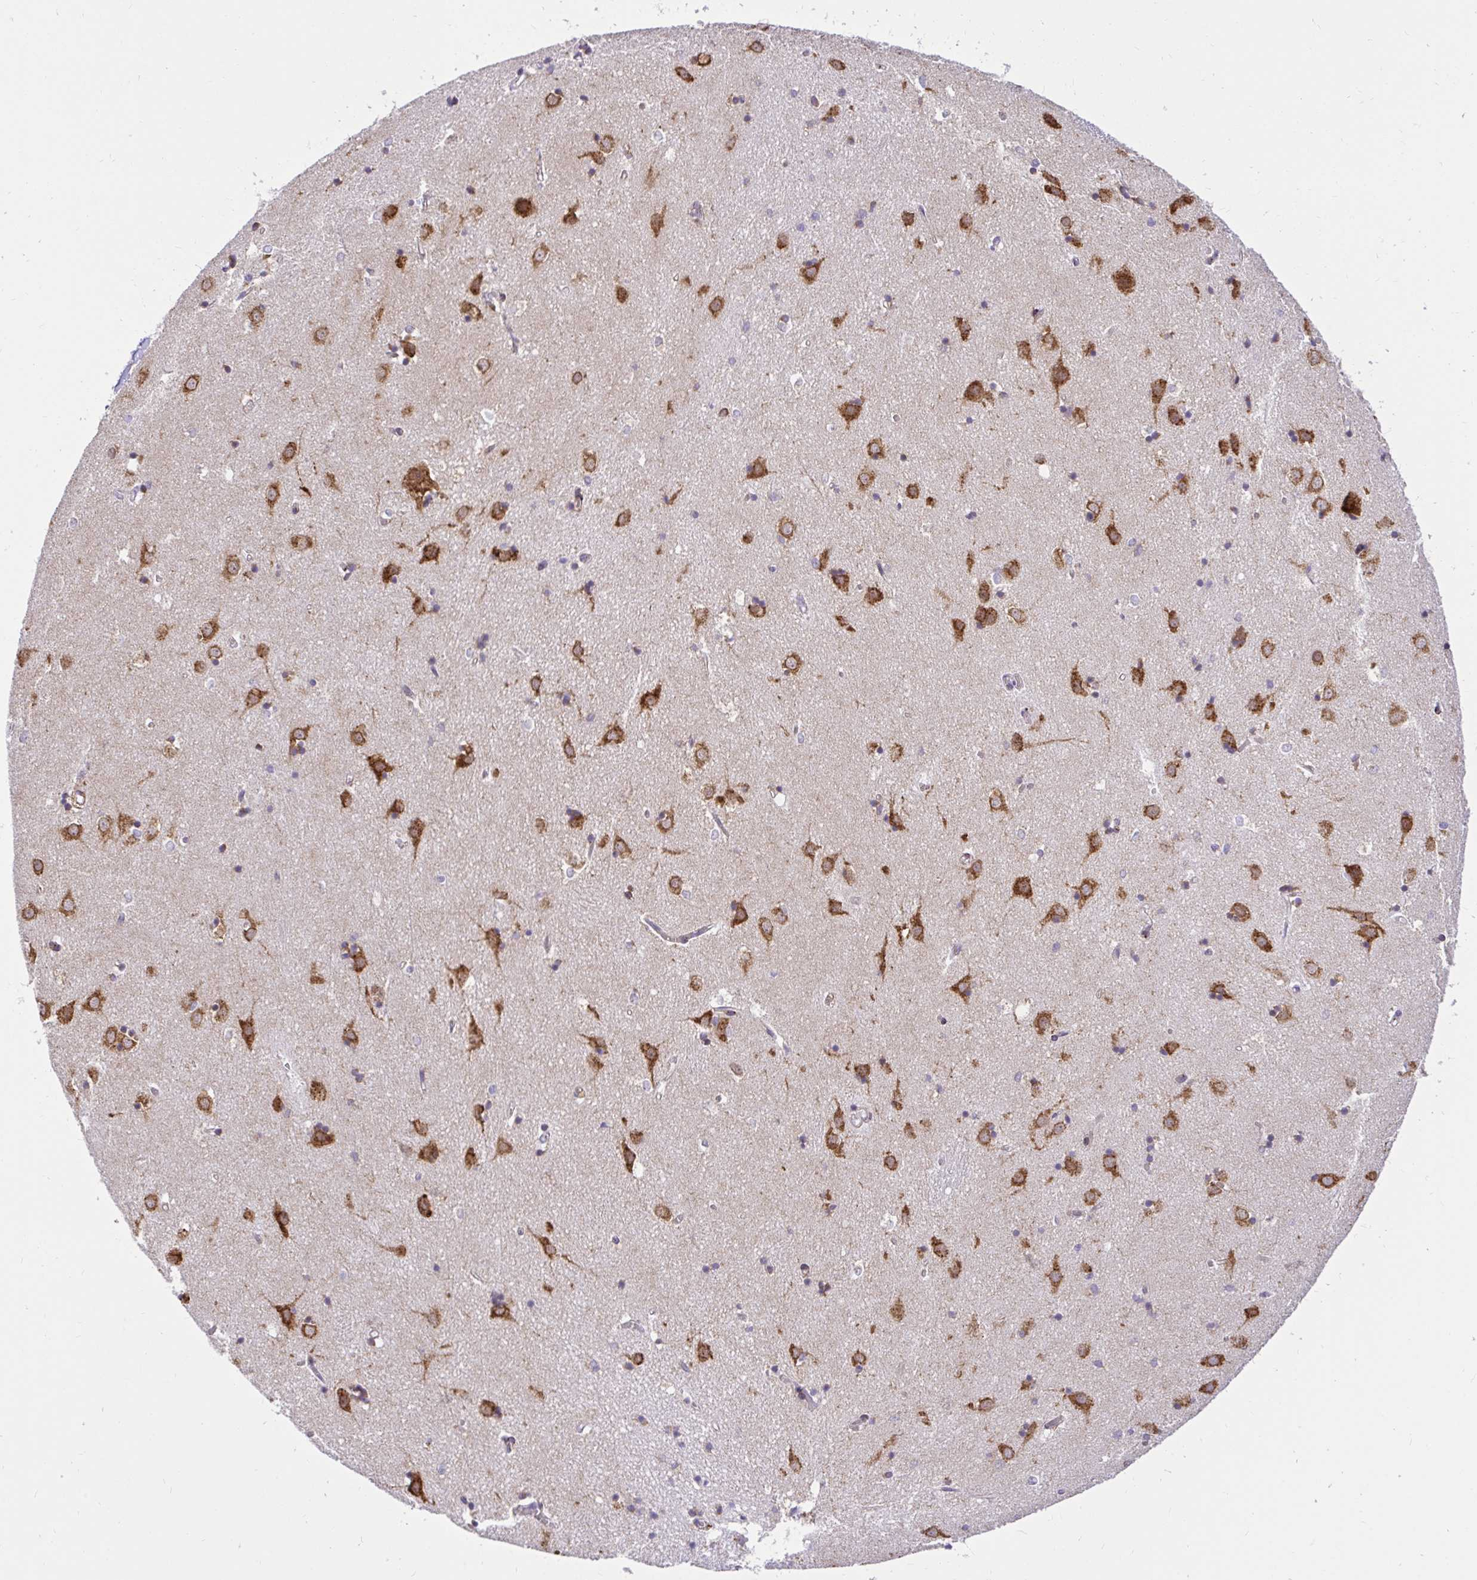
{"staining": {"intensity": "strong", "quantity": "<25%", "location": "cytoplasmic/membranous"}, "tissue": "caudate", "cell_type": "Glial cells", "image_type": "normal", "snomed": [{"axis": "morphology", "description": "Normal tissue, NOS"}, {"axis": "topography", "description": "Lateral ventricle wall"}], "caption": "IHC (DAB (3,3'-diaminobenzidine)) staining of unremarkable caudate reveals strong cytoplasmic/membranous protein positivity in approximately <25% of glial cells. Nuclei are stained in blue.", "gene": "NAALAD2", "patient": {"sex": "male", "age": 54}}